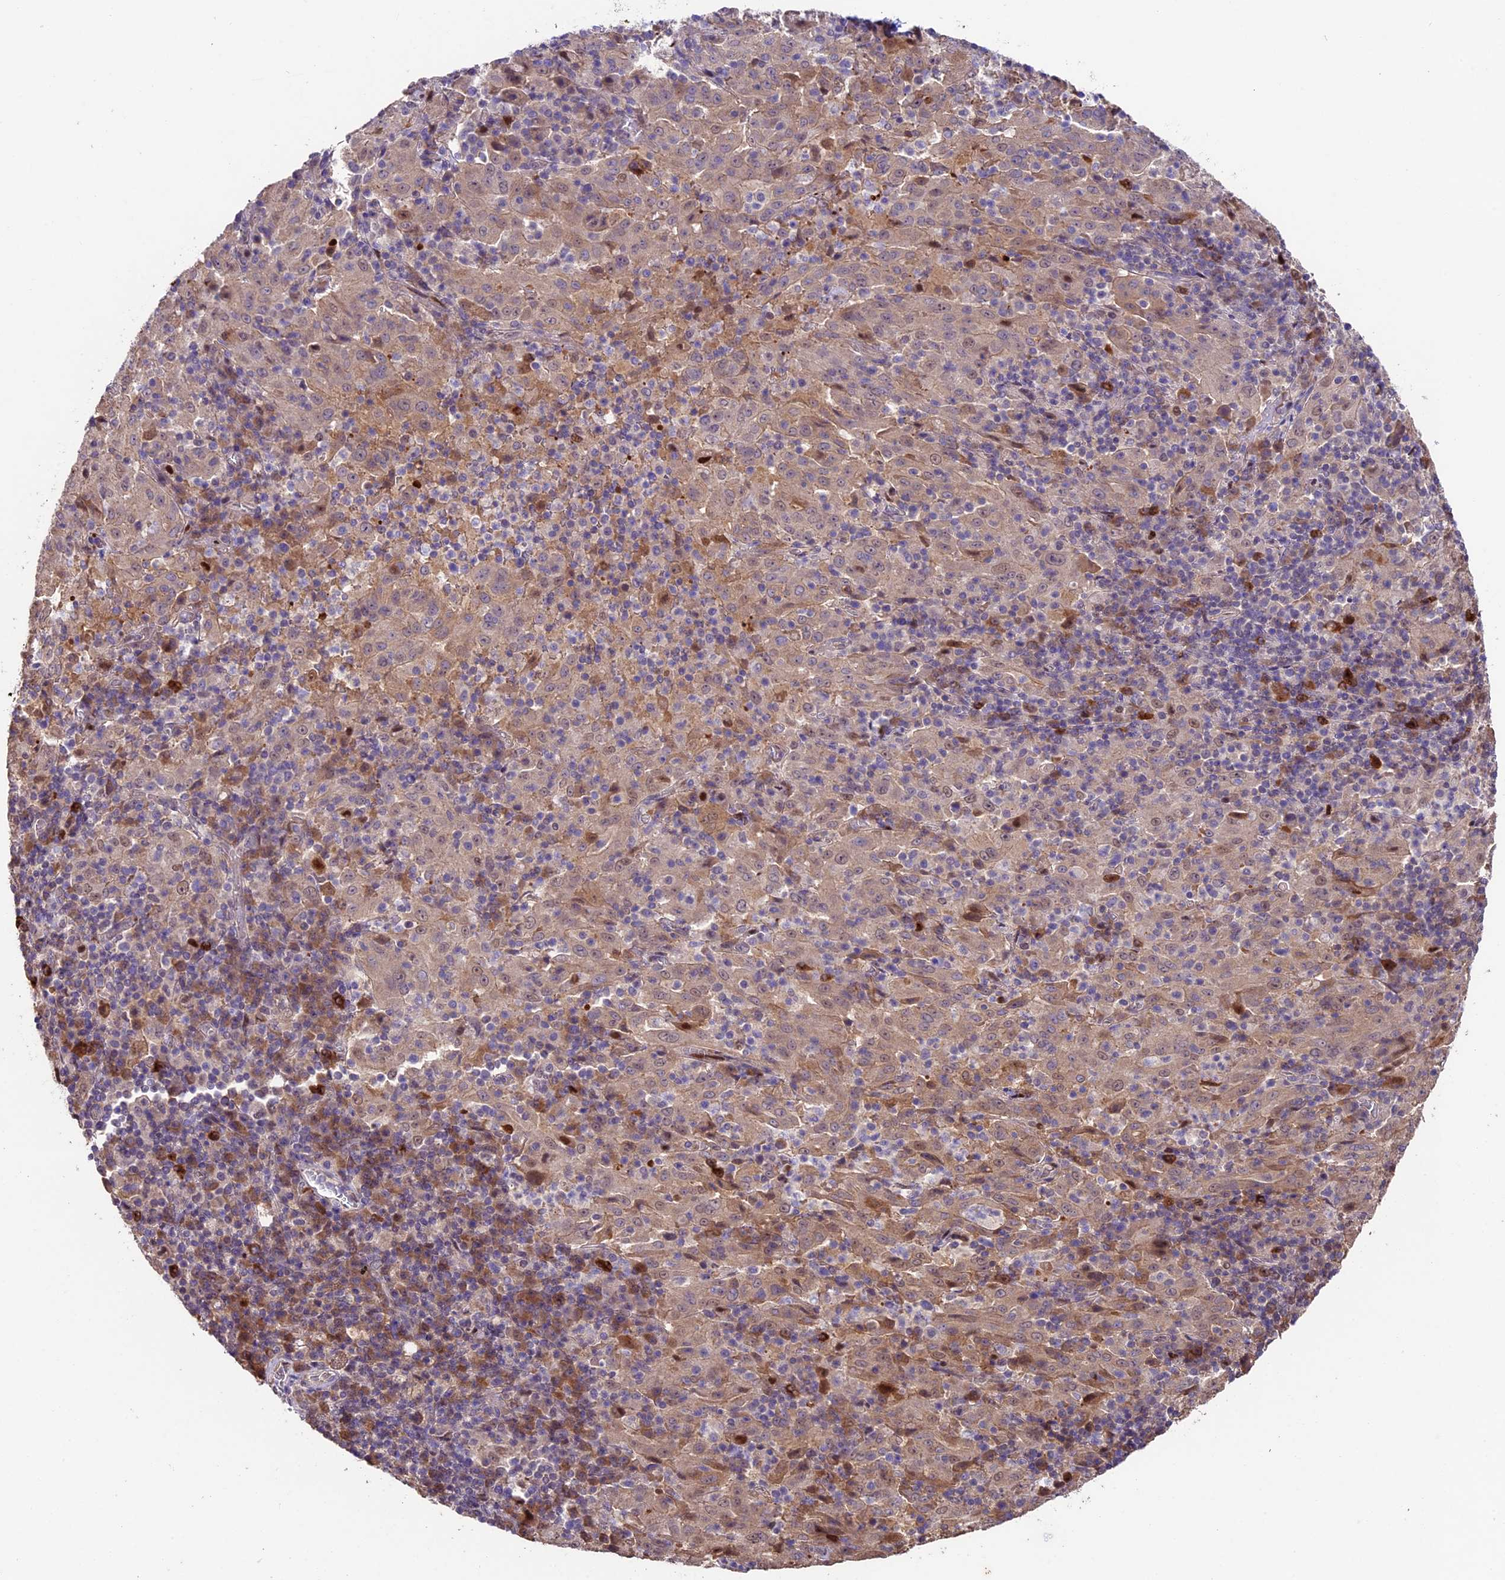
{"staining": {"intensity": "weak", "quantity": ">75%", "location": "cytoplasmic/membranous"}, "tissue": "pancreatic cancer", "cell_type": "Tumor cells", "image_type": "cancer", "snomed": [{"axis": "morphology", "description": "Adenocarcinoma, NOS"}, {"axis": "topography", "description": "Pancreas"}], "caption": "Tumor cells exhibit low levels of weak cytoplasmic/membranous expression in about >75% of cells in pancreatic adenocarcinoma.", "gene": "SBNO2", "patient": {"sex": "male", "age": 63}}